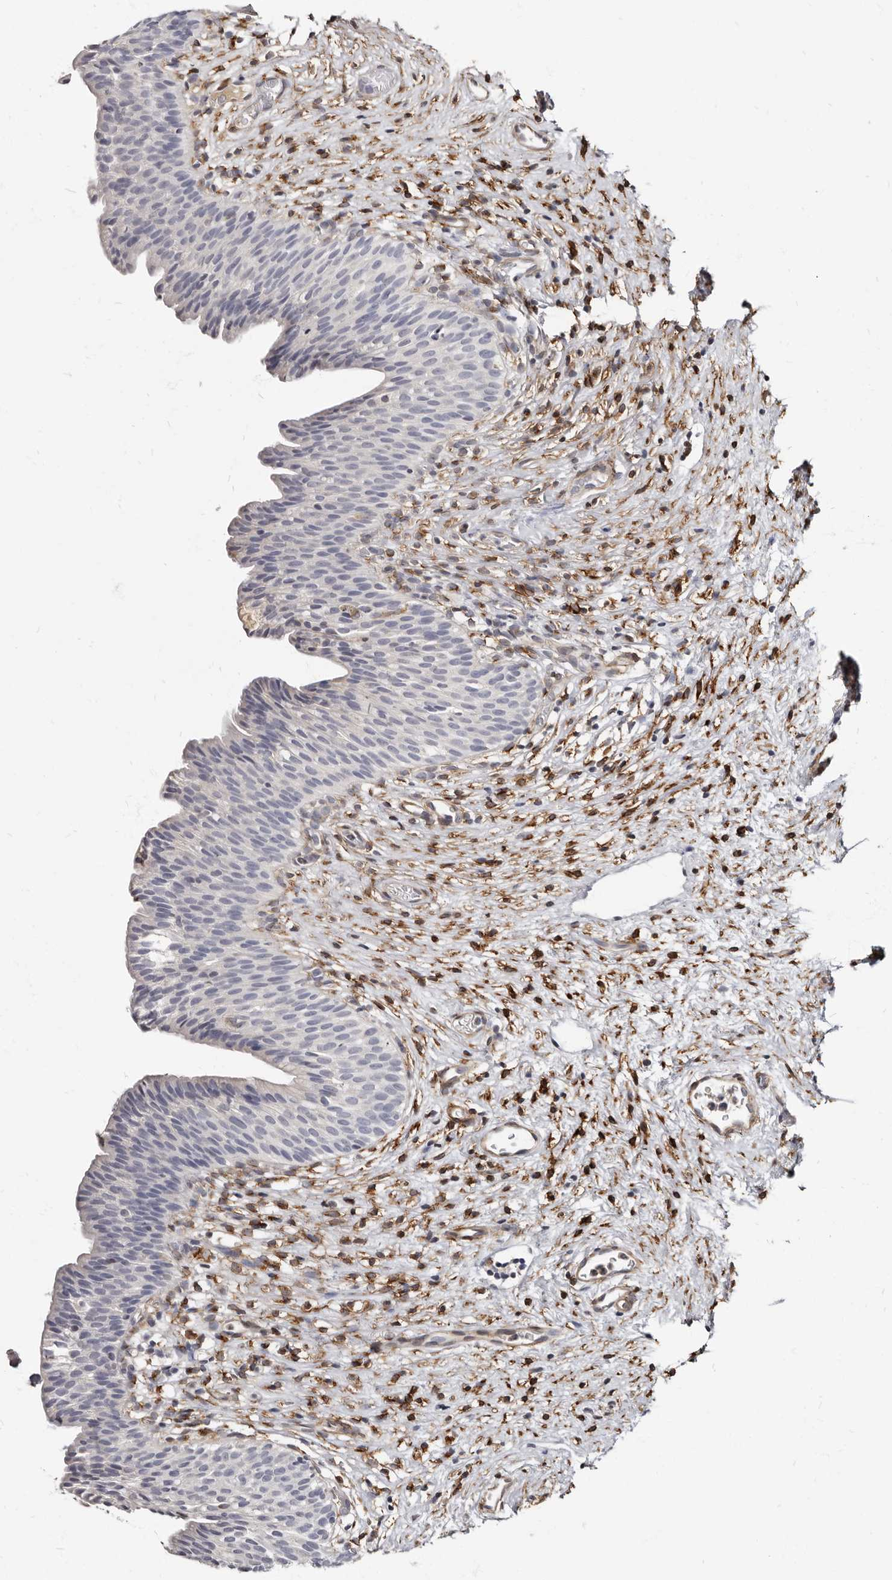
{"staining": {"intensity": "negative", "quantity": "none", "location": "none"}, "tissue": "urinary bladder", "cell_type": "Urothelial cells", "image_type": "normal", "snomed": [{"axis": "morphology", "description": "Normal tissue, NOS"}, {"axis": "topography", "description": "Urinary bladder"}], "caption": "Urothelial cells show no significant protein expression in benign urinary bladder. The staining is performed using DAB brown chromogen with nuclei counter-stained in using hematoxylin.", "gene": "MRGPRF", "patient": {"sex": "male", "age": 1}}